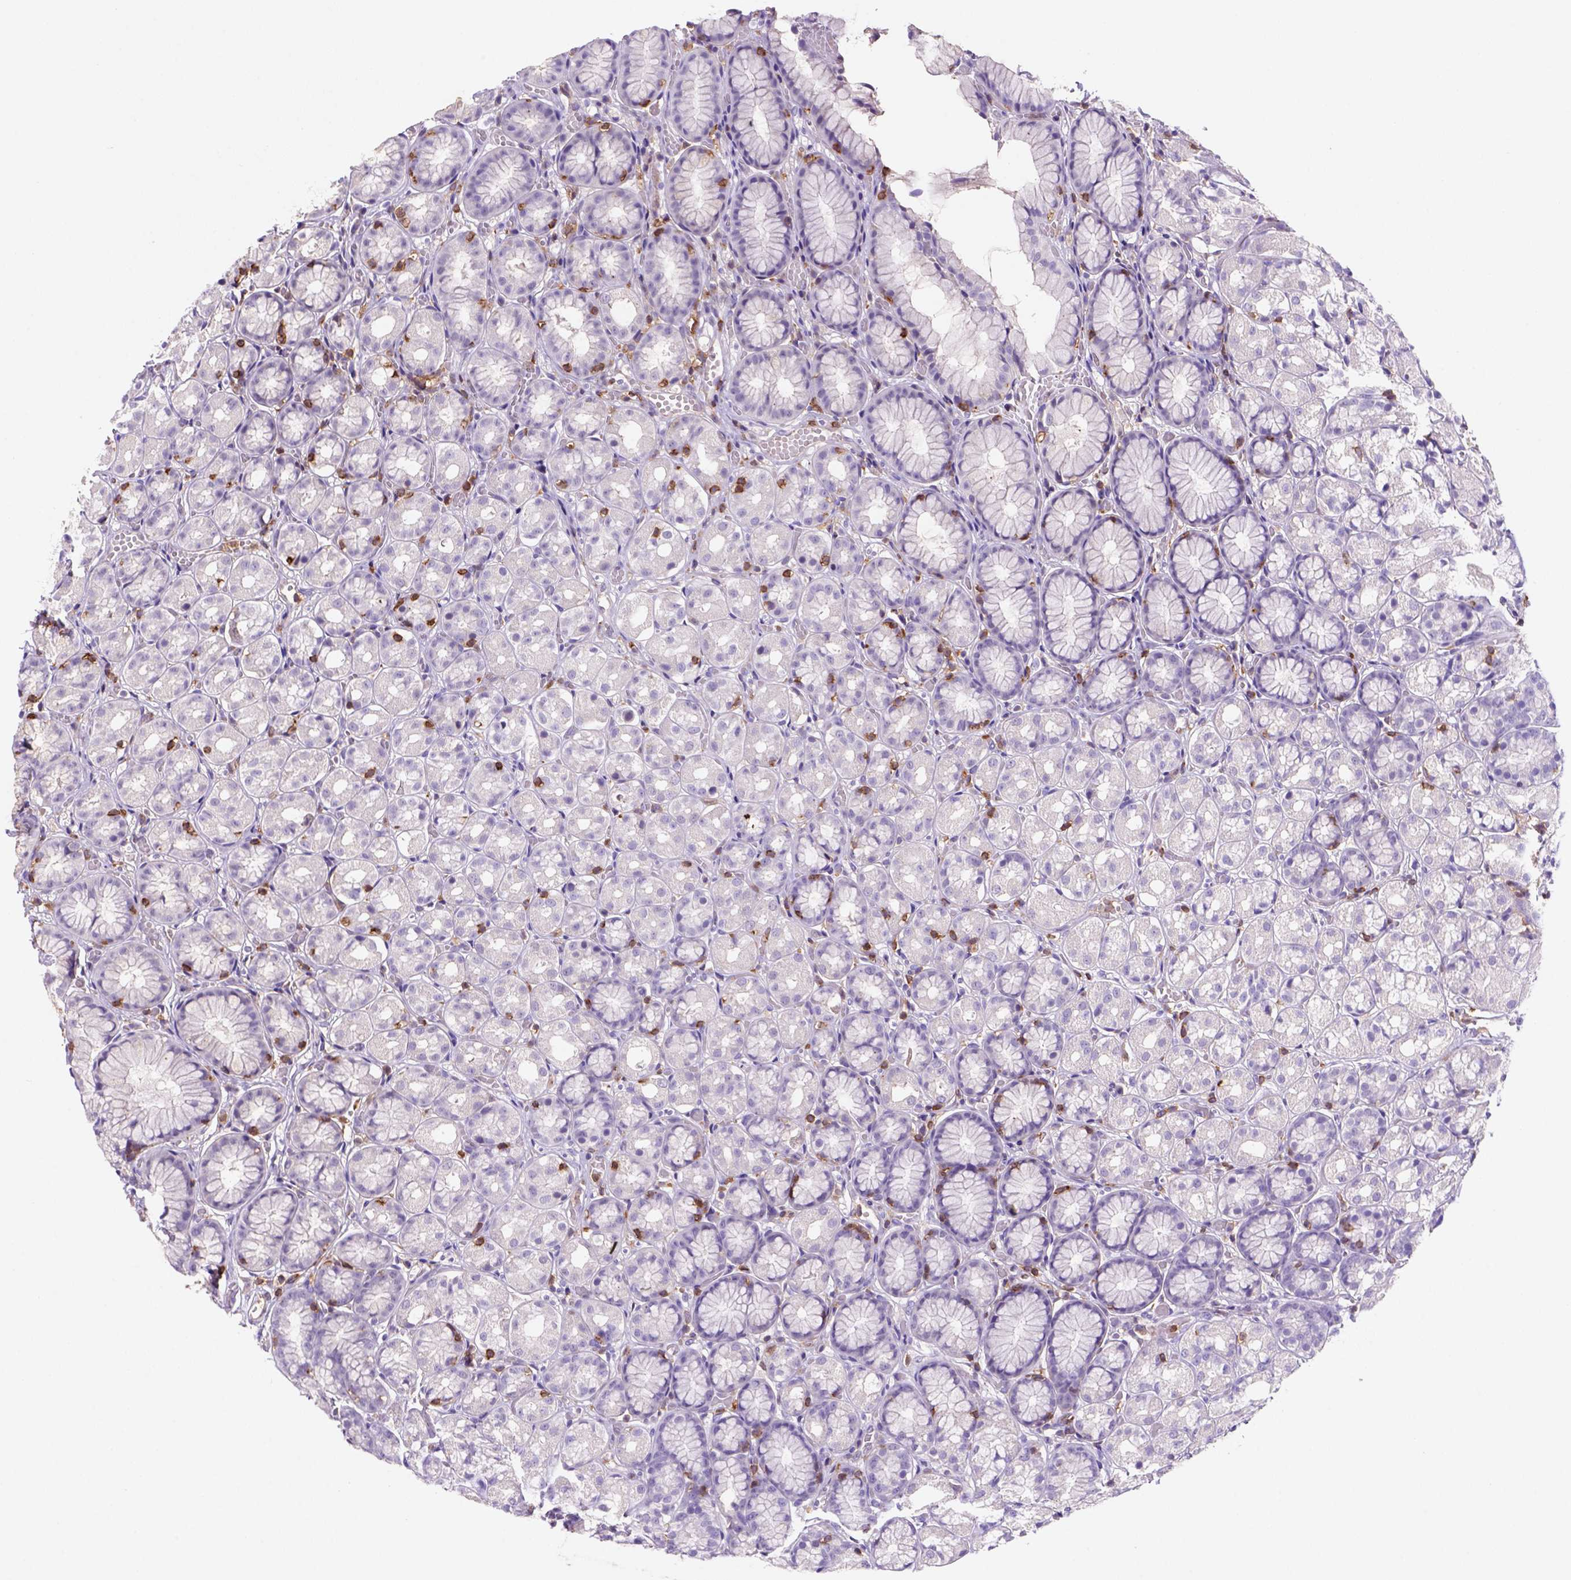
{"staining": {"intensity": "negative", "quantity": "none", "location": "none"}, "tissue": "stomach", "cell_type": "Glandular cells", "image_type": "normal", "snomed": [{"axis": "morphology", "description": "Normal tissue, NOS"}, {"axis": "topography", "description": "Stomach"}], "caption": "DAB immunohistochemical staining of benign stomach demonstrates no significant expression in glandular cells.", "gene": "INPP5D", "patient": {"sex": "male", "age": 70}}